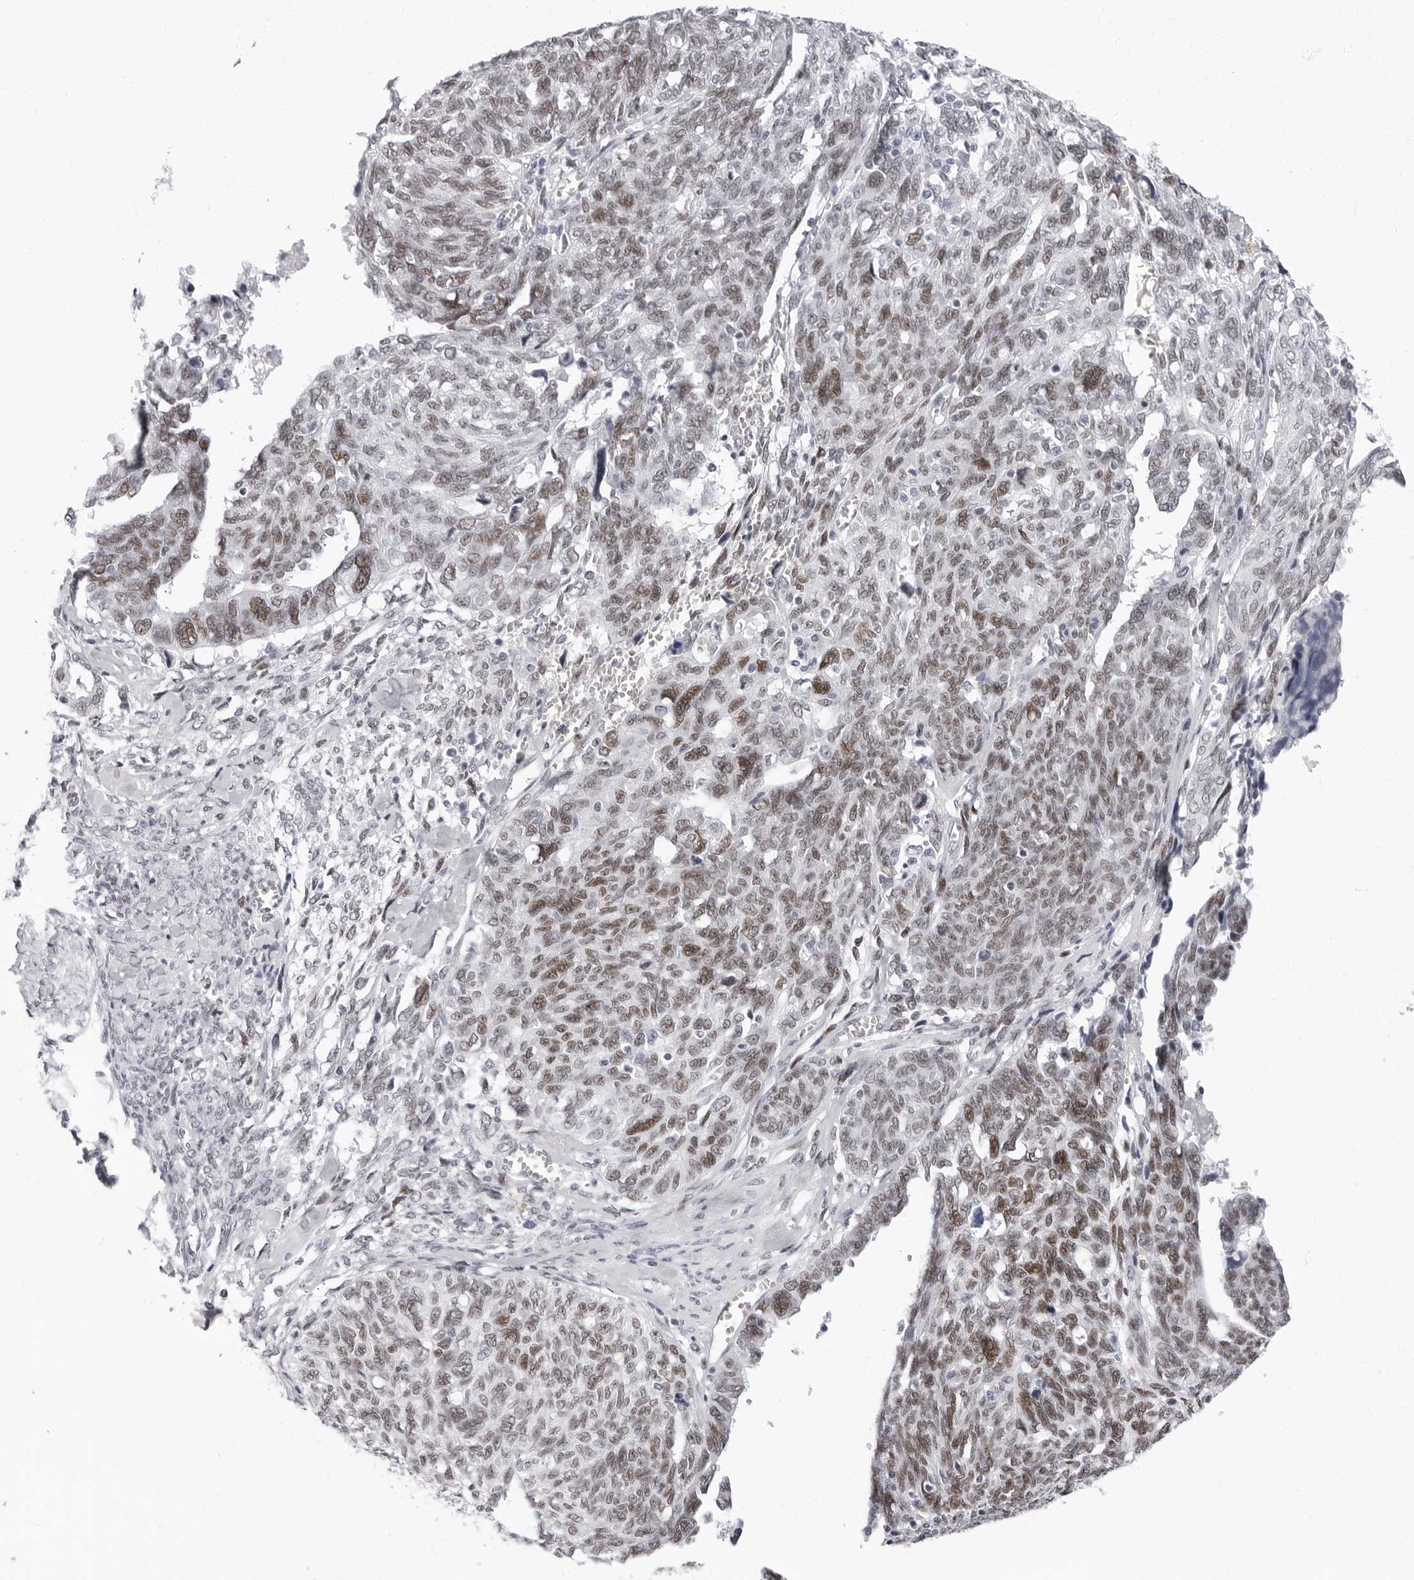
{"staining": {"intensity": "moderate", "quantity": "25%-75%", "location": "nuclear"}, "tissue": "ovarian cancer", "cell_type": "Tumor cells", "image_type": "cancer", "snomed": [{"axis": "morphology", "description": "Cystadenocarcinoma, serous, NOS"}, {"axis": "topography", "description": "Ovary"}], "caption": "Protein expression analysis of ovarian cancer (serous cystadenocarcinoma) shows moderate nuclear positivity in about 25%-75% of tumor cells. The staining was performed using DAB (3,3'-diaminobenzidine) to visualize the protein expression in brown, while the nuclei were stained in blue with hematoxylin (Magnification: 20x).", "gene": "VEZF1", "patient": {"sex": "female", "age": 79}}